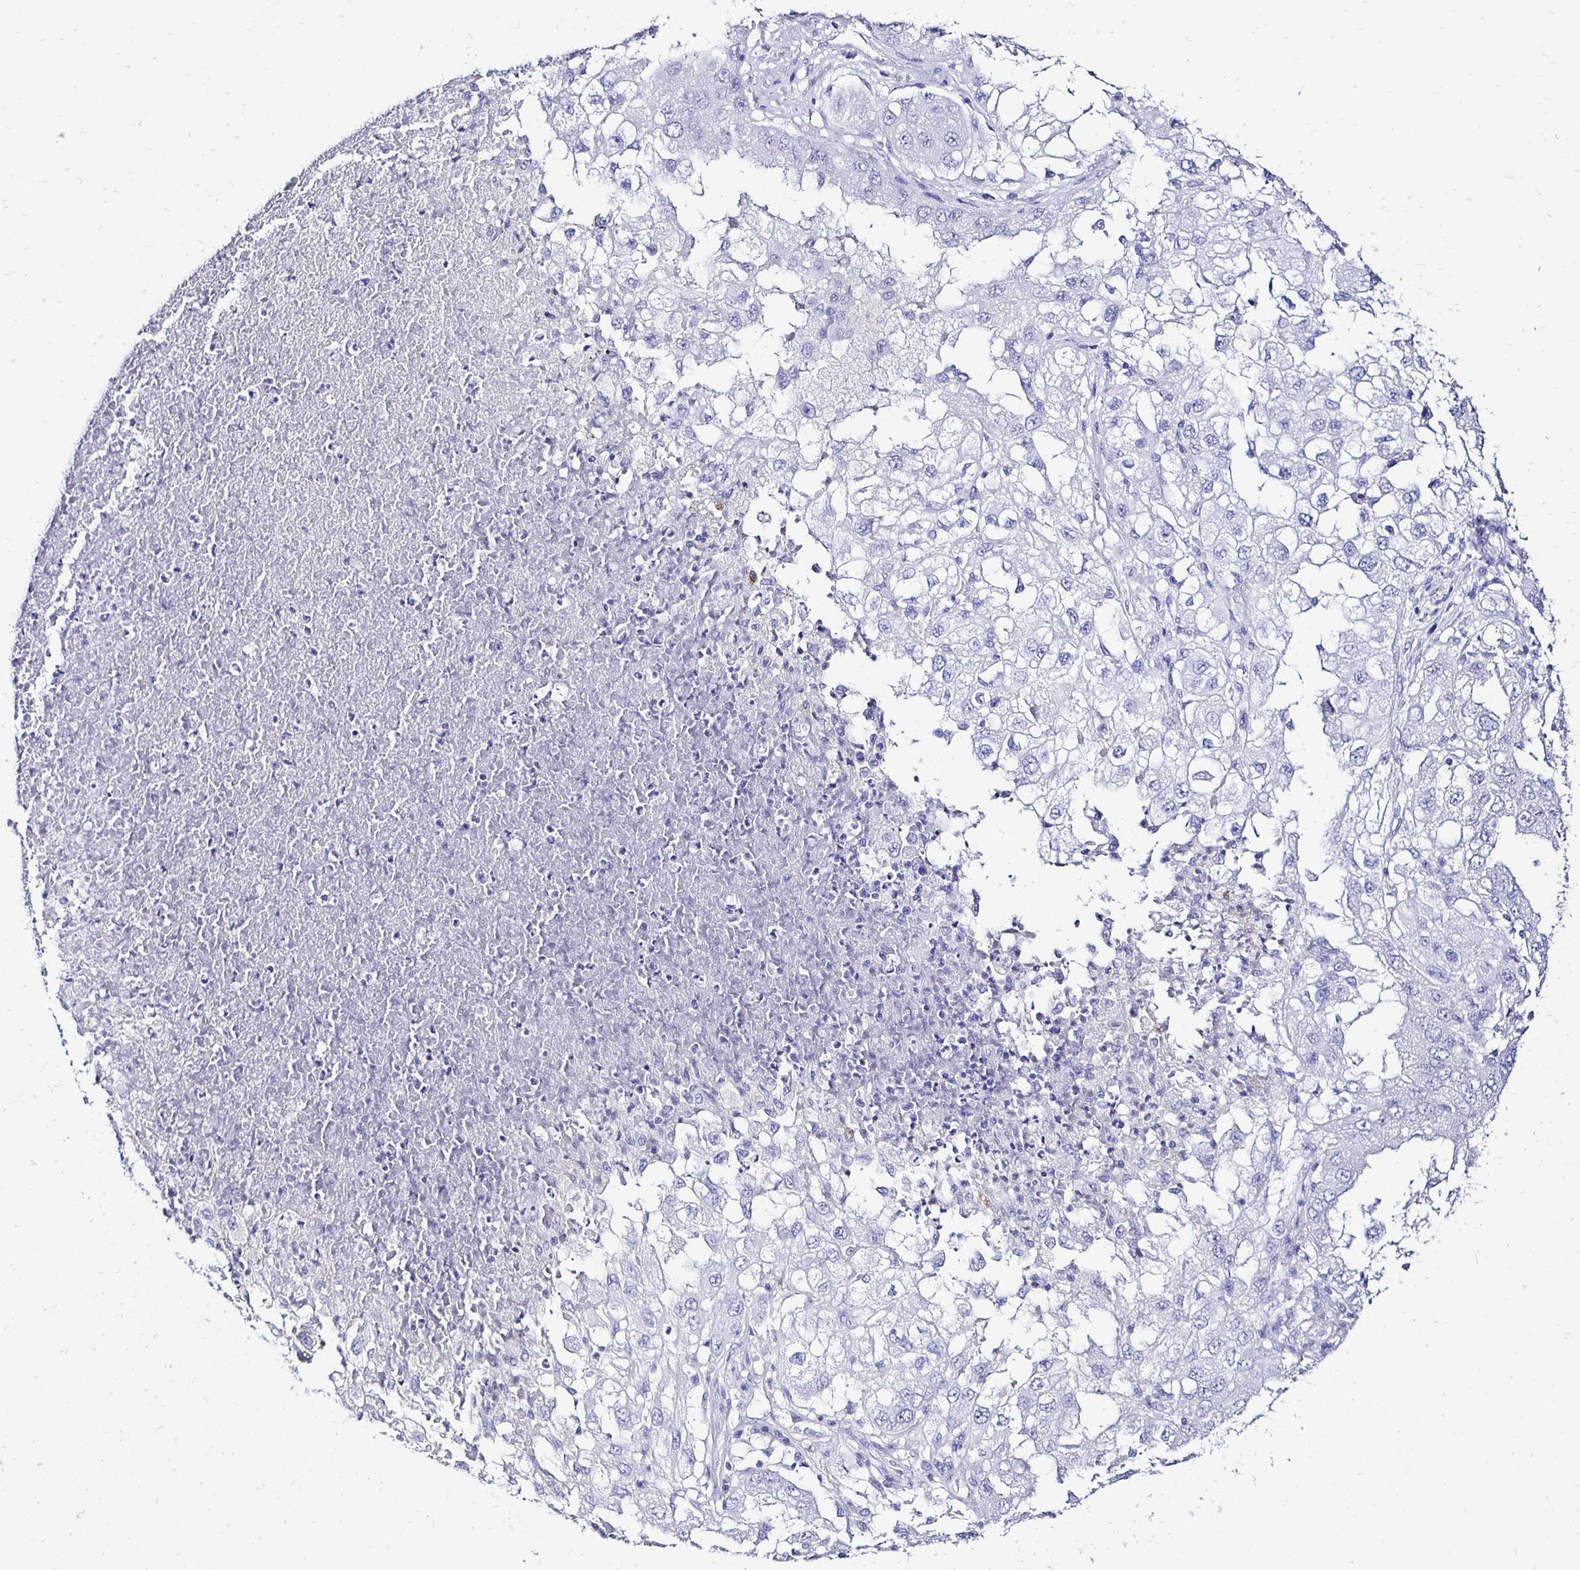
{"staining": {"intensity": "negative", "quantity": "none", "location": "none"}, "tissue": "lung cancer", "cell_type": "Tumor cells", "image_type": "cancer", "snomed": [{"axis": "morphology", "description": "Adenocarcinoma, NOS"}, {"axis": "morphology", "description": "Adenocarcinoma primary or metastatic"}, {"axis": "topography", "description": "Lung"}], "caption": "The histopathology image reveals no significant positivity in tumor cells of lung cancer (adenocarcinoma primary or metastatic).", "gene": "KCNT1", "patient": {"sex": "male", "age": 74}}